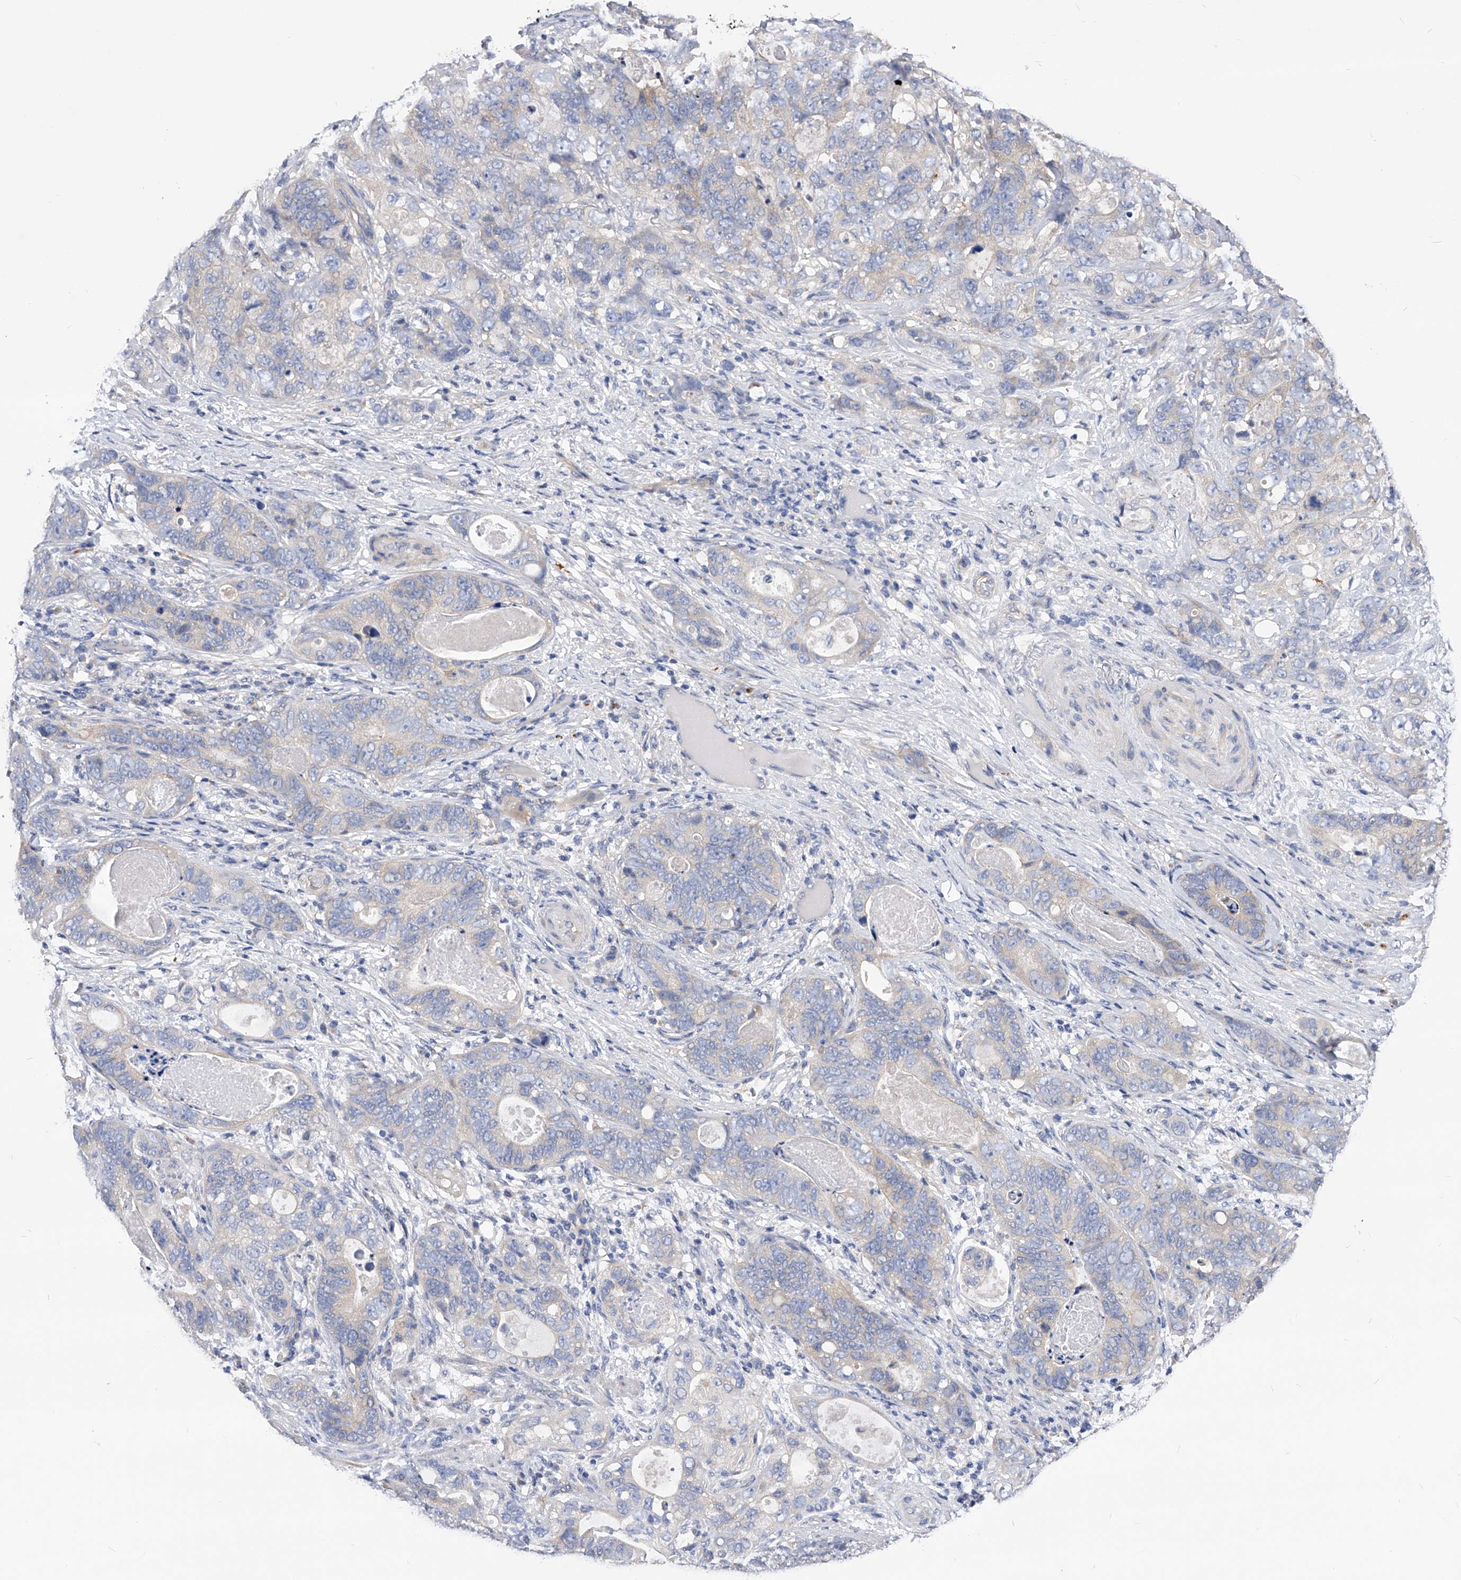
{"staining": {"intensity": "weak", "quantity": "<25%", "location": "cytoplasmic/membranous"}, "tissue": "stomach cancer", "cell_type": "Tumor cells", "image_type": "cancer", "snomed": [{"axis": "morphology", "description": "Normal tissue, NOS"}, {"axis": "morphology", "description": "Adenocarcinoma, NOS"}, {"axis": "topography", "description": "Stomach"}], "caption": "Tumor cells show no significant staining in stomach cancer (adenocarcinoma).", "gene": "PPP5C", "patient": {"sex": "female", "age": 89}}